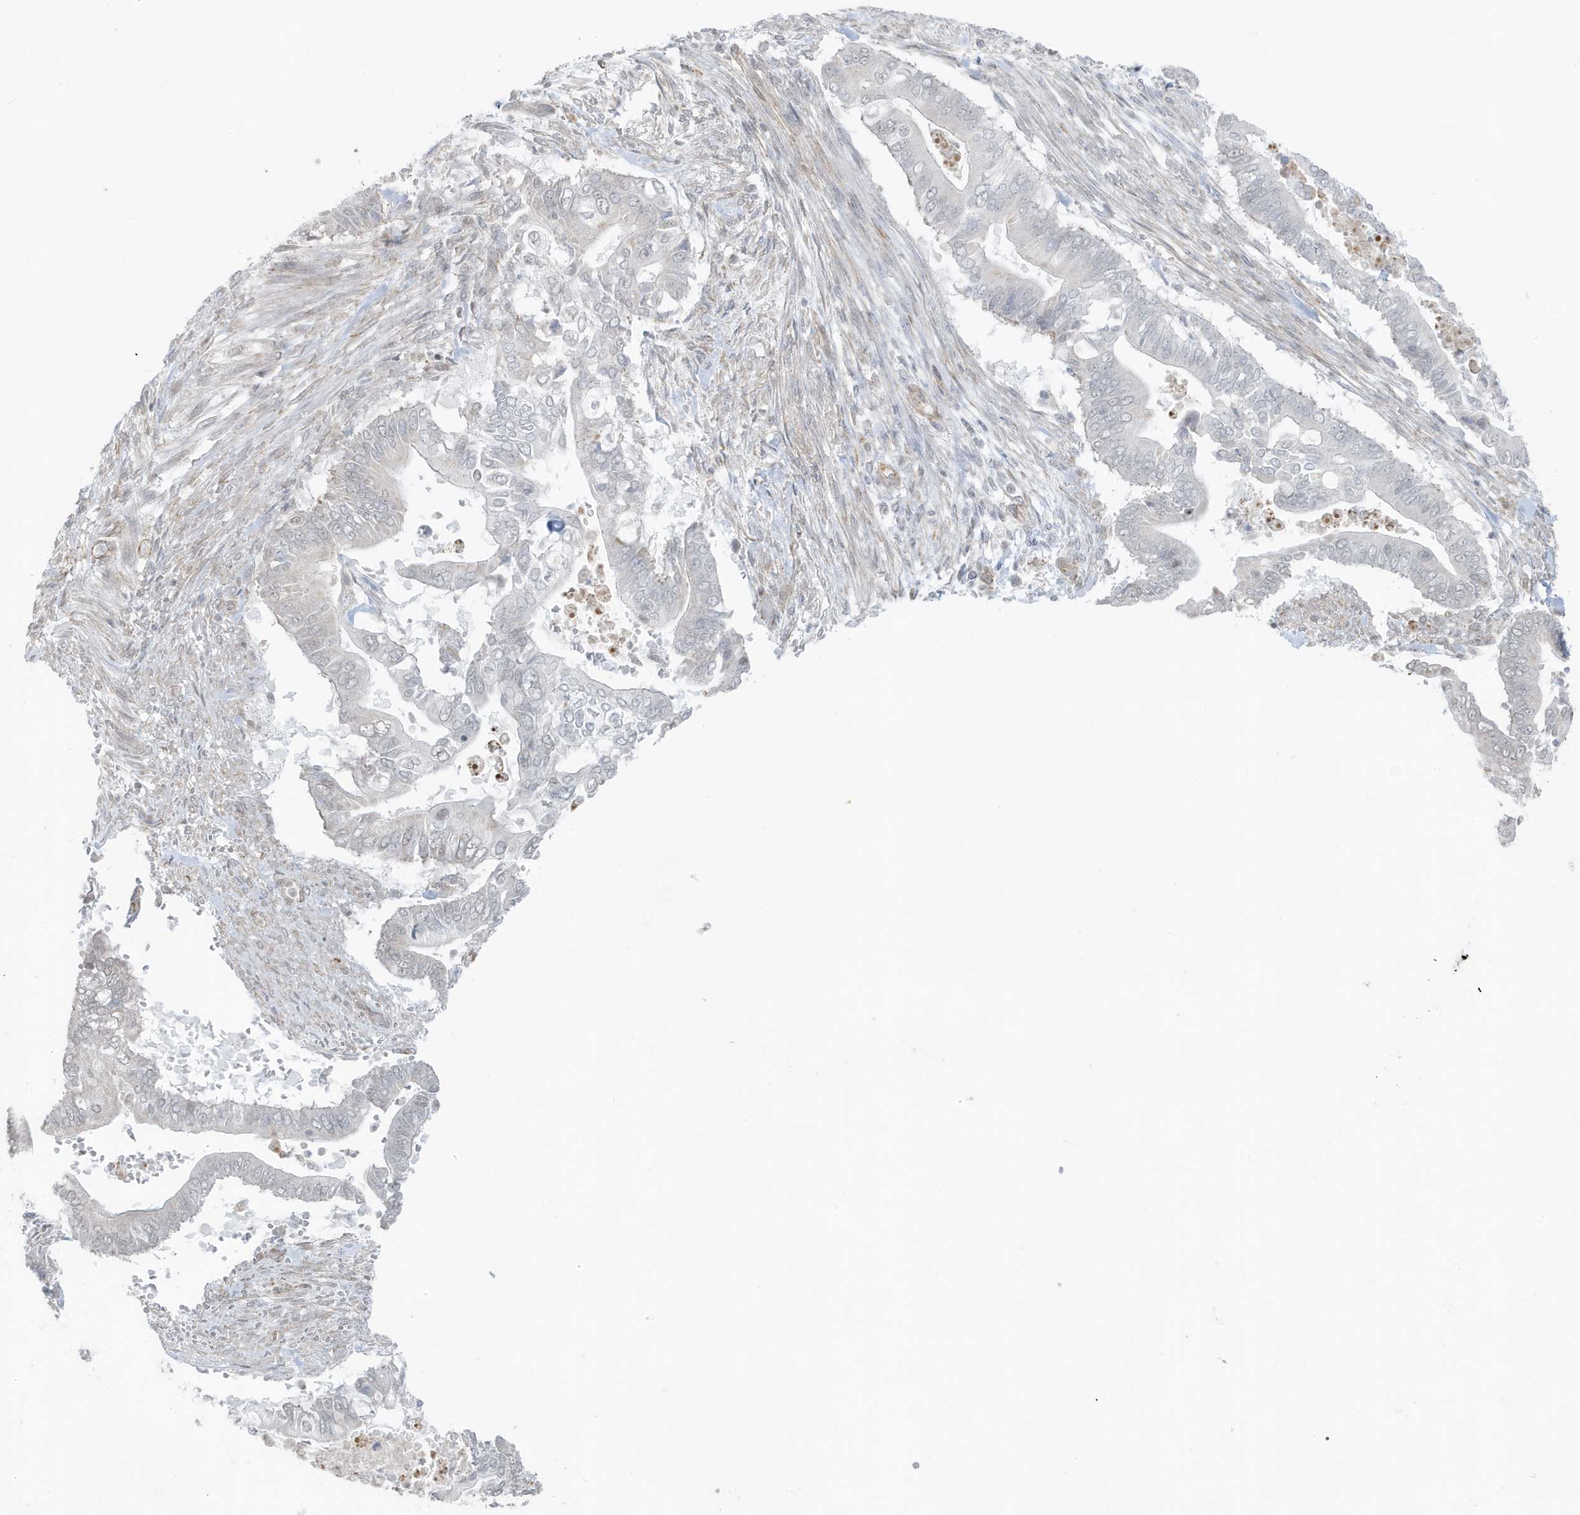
{"staining": {"intensity": "negative", "quantity": "none", "location": "none"}, "tissue": "pancreatic cancer", "cell_type": "Tumor cells", "image_type": "cancer", "snomed": [{"axis": "morphology", "description": "Adenocarcinoma, NOS"}, {"axis": "topography", "description": "Pancreas"}], "caption": "The micrograph reveals no significant expression in tumor cells of pancreatic cancer.", "gene": "CHCHD4", "patient": {"sex": "male", "age": 68}}